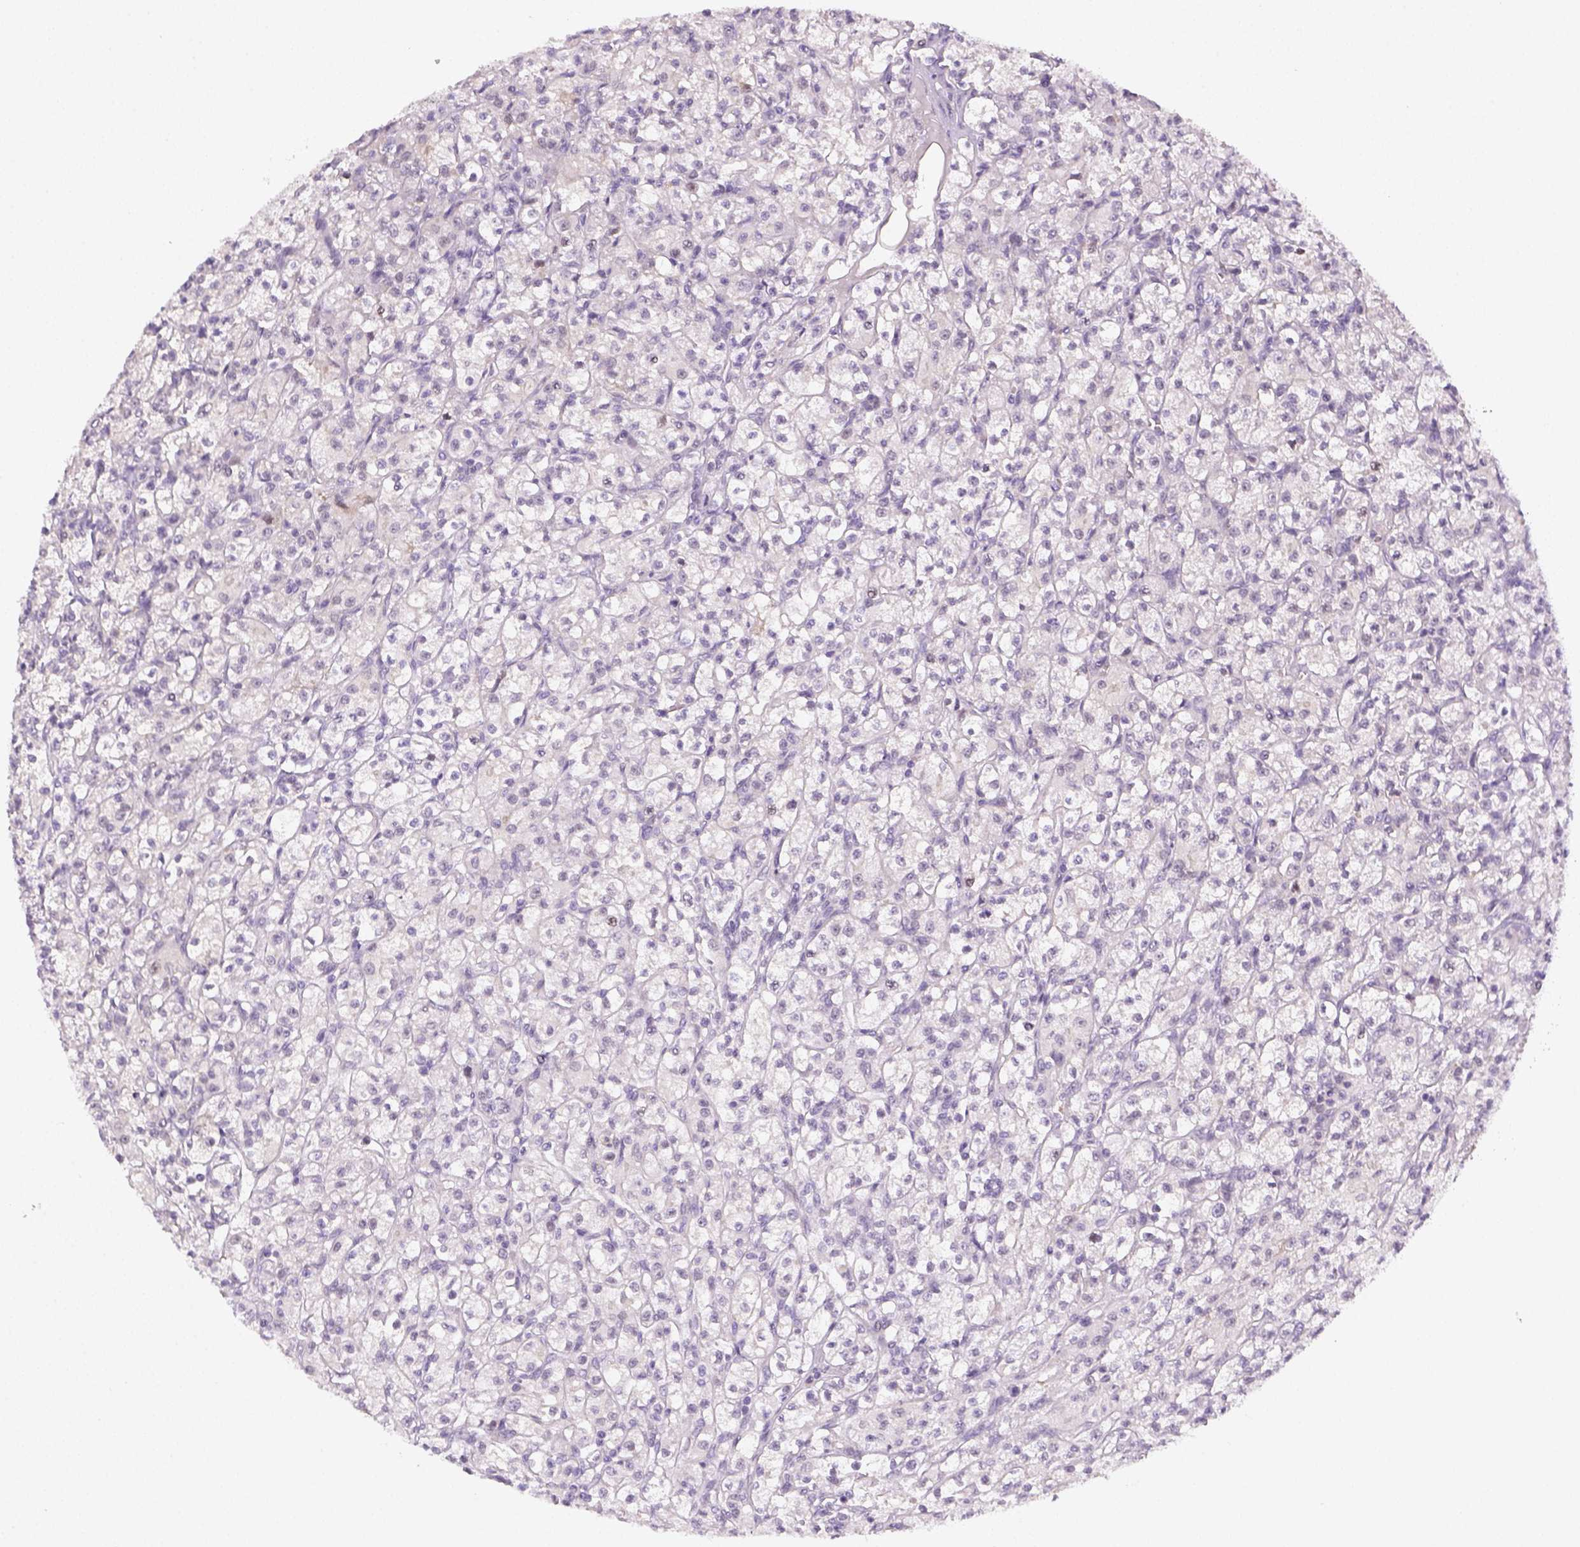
{"staining": {"intensity": "negative", "quantity": "none", "location": "none"}, "tissue": "renal cancer", "cell_type": "Tumor cells", "image_type": "cancer", "snomed": [{"axis": "morphology", "description": "Adenocarcinoma, NOS"}, {"axis": "topography", "description": "Kidney"}], "caption": "Human renal adenocarcinoma stained for a protein using immunohistochemistry exhibits no staining in tumor cells.", "gene": "MAGEB3", "patient": {"sex": "female", "age": 70}}